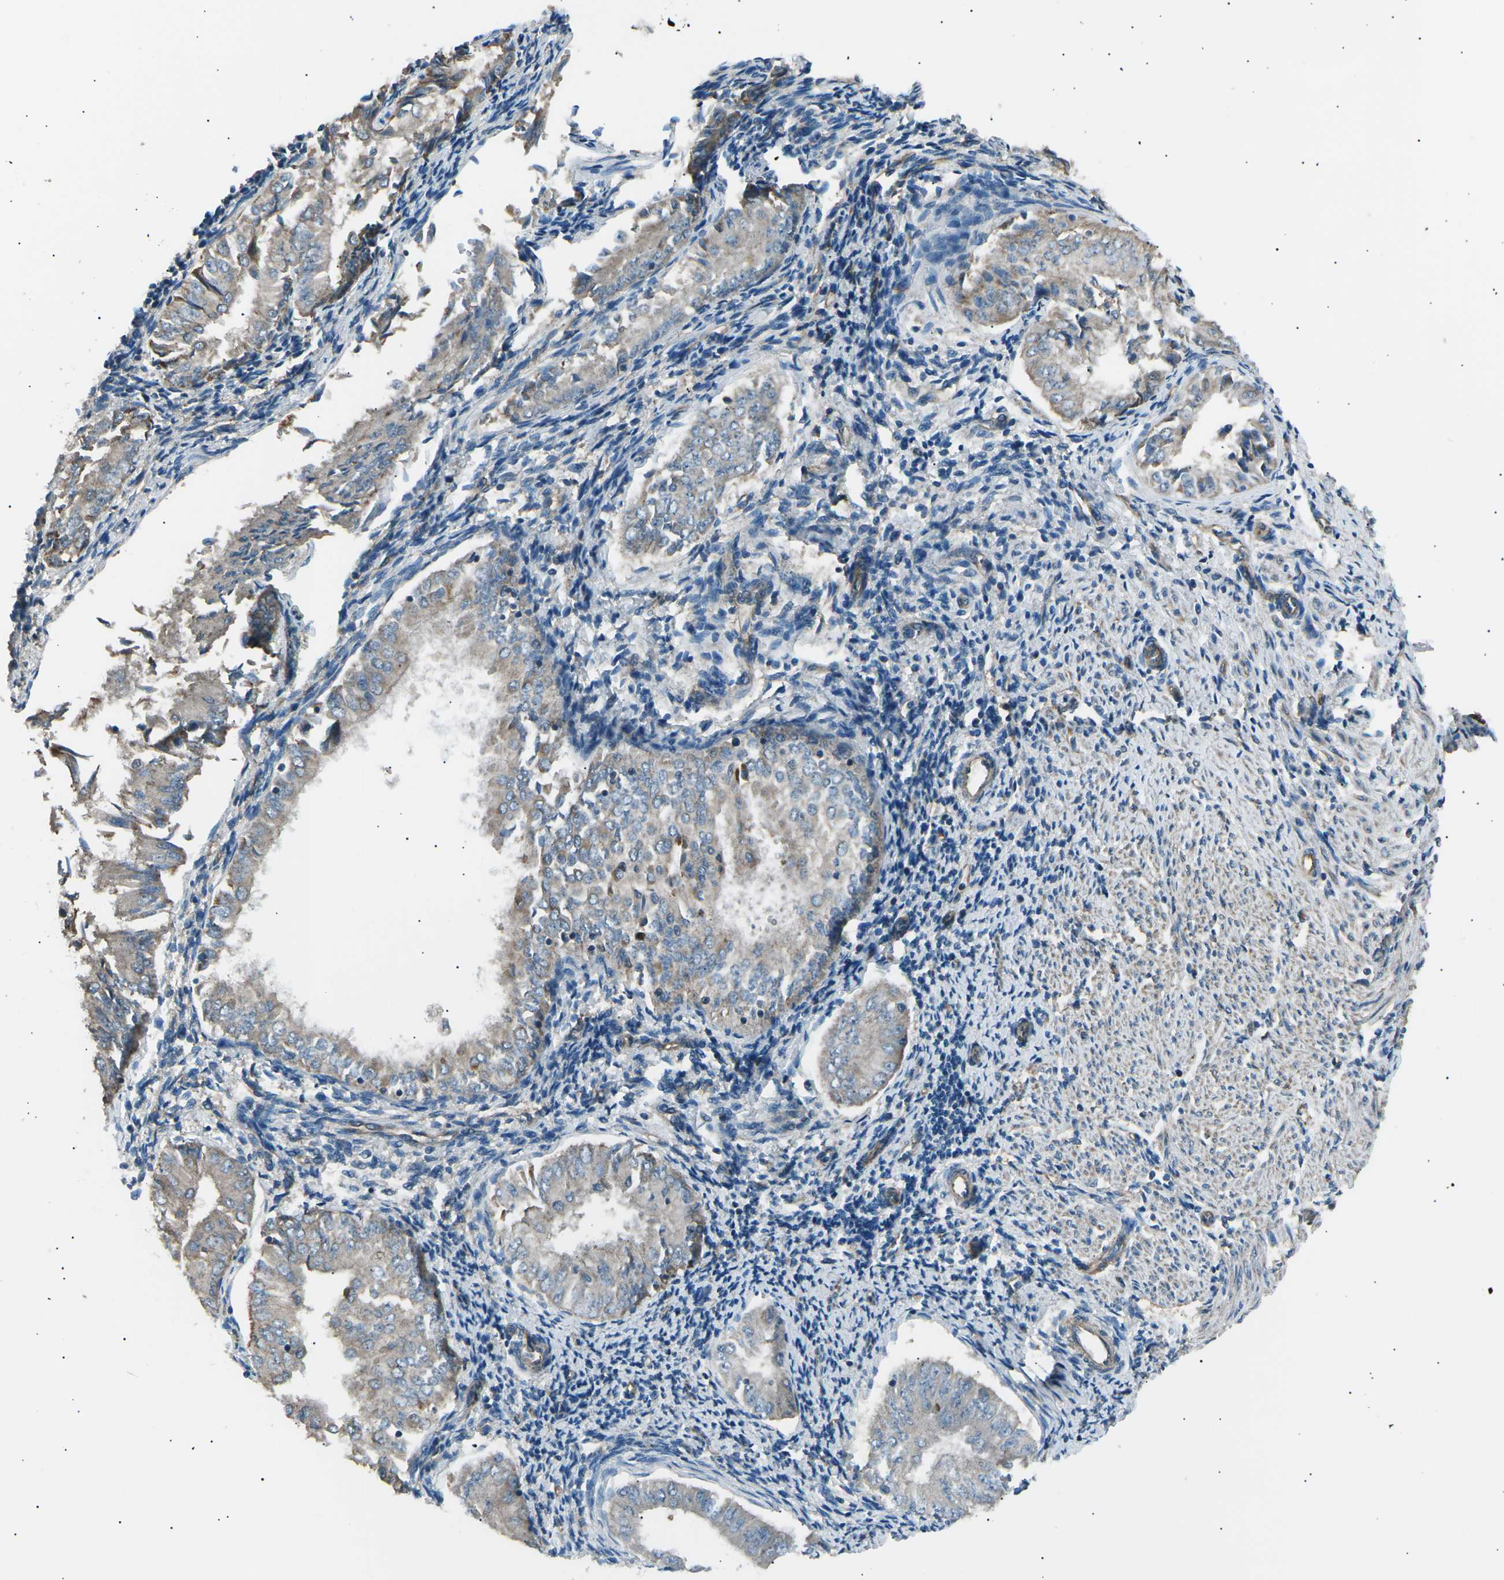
{"staining": {"intensity": "negative", "quantity": "none", "location": "none"}, "tissue": "endometrial cancer", "cell_type": "Tumor cells", "image_type": "cancer", "snomed": [{"axis": "morphology", "description": "Adenocarcinoma, NOS"}, {"axis": "topography", "description": "Endometrium"}], "caption": "The IHC image has no significant expression in tumor cells of endometrial adenocarcinoma tissue. (DAB IHC visualized using brightfield microscopy, high magnification).", "gene": "SLK", "patient": {"sex": "female", "age": 53}}